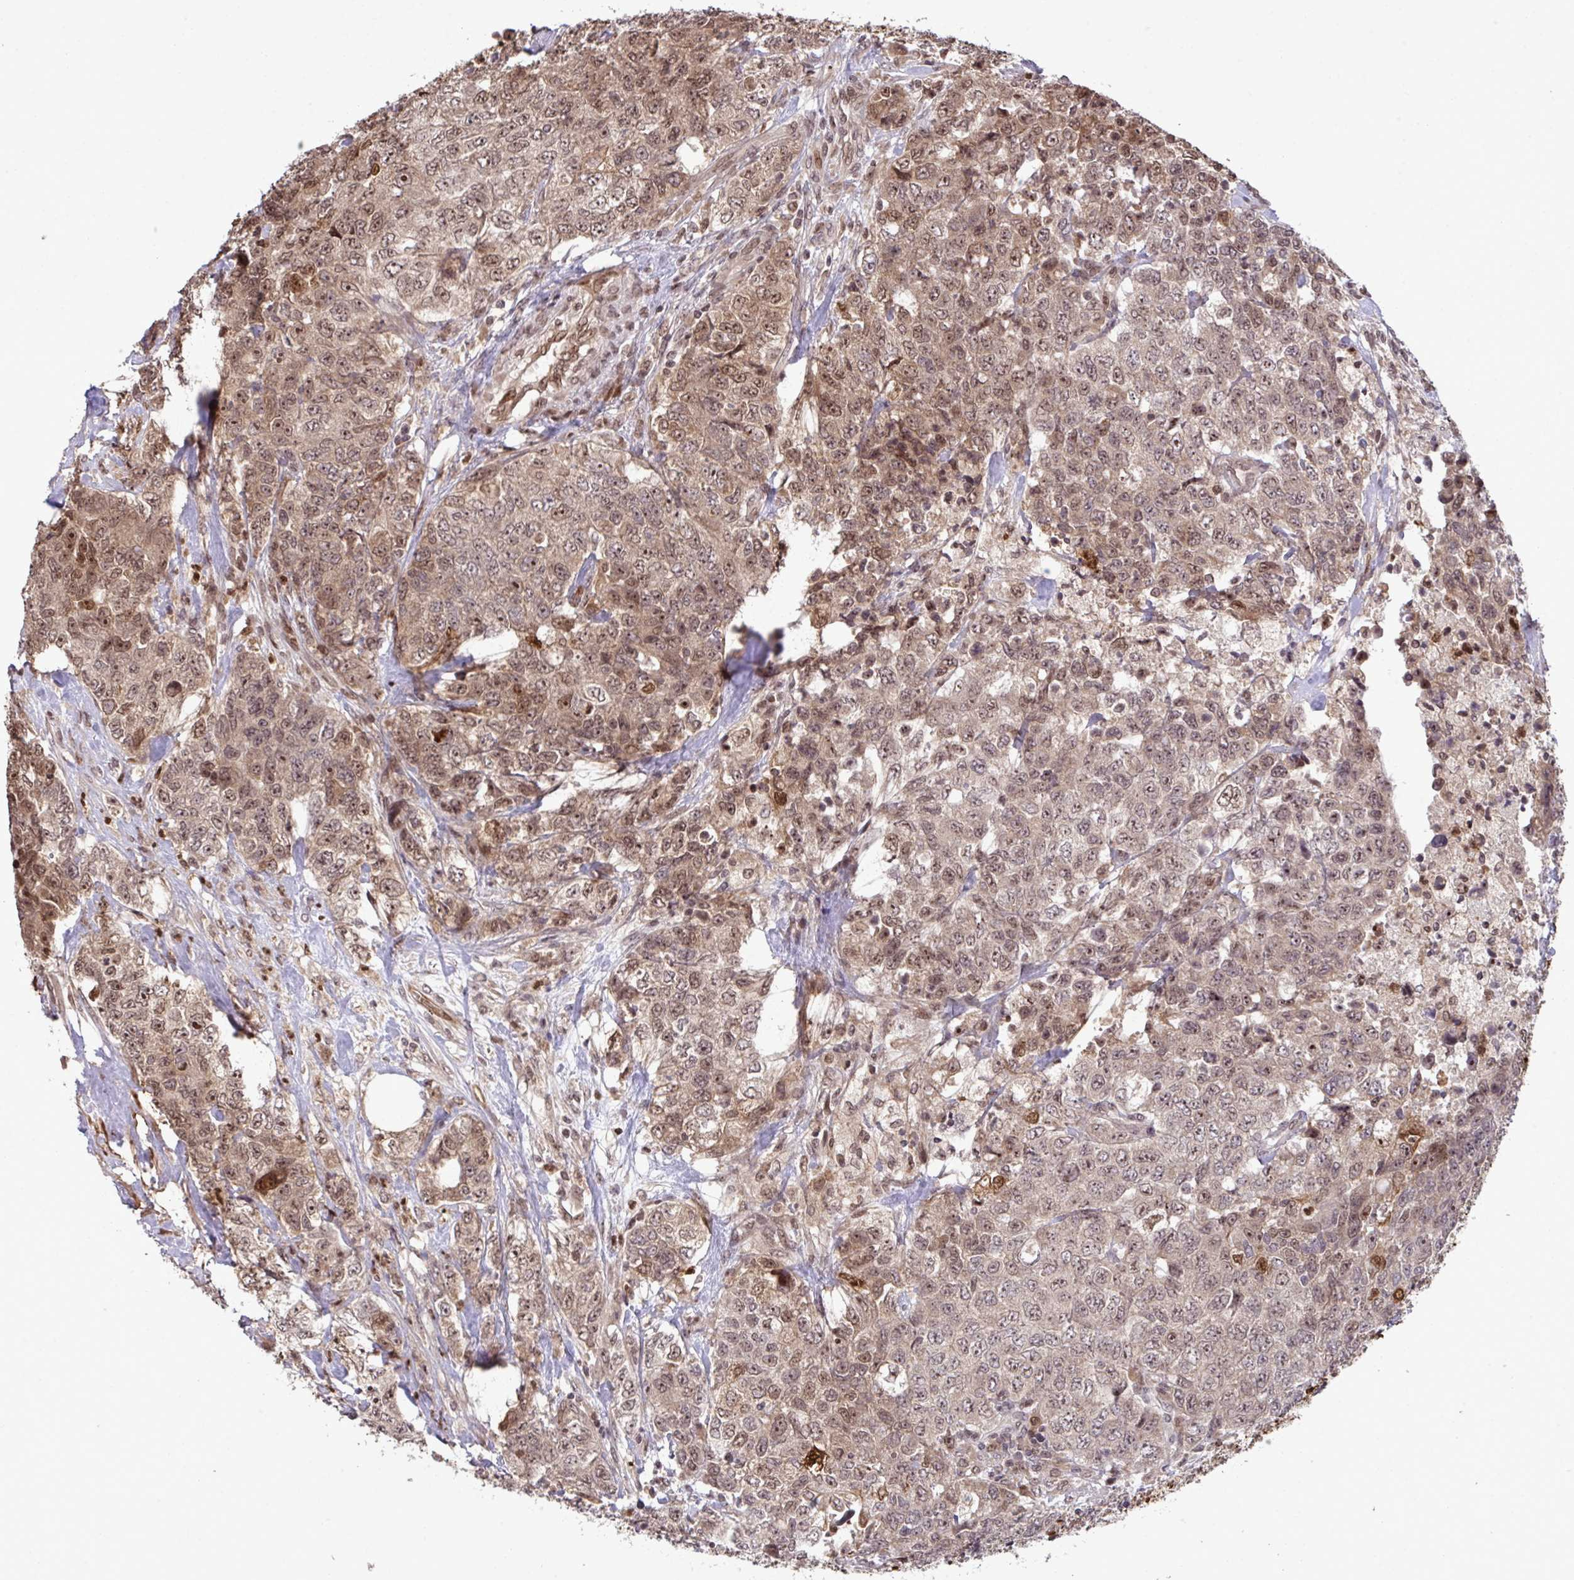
{"staining": {"intensity": "moderate", "quantity": ">75%", "location": "cytoplasmic/membranous,nuclear"}, "tissue": "urothelial cancer", "cell_type": "Tumor cells", "image_type": "cancer", "snomed": [{"axis": "morphology", "description": "Urothelial carcinoma, High grade"}, {"axis": "topography", "description": "Urinary bladder"}], "caption": "This photomicrograph shows urothelial cancer stained with immunohistochemistry to label a protein in brown. The cytoplasmic/membranous and nuclear of tumor cells show moderate positivity for the protein. Nuclei are counter-stained blue.", "gene": "UXT", "patient": {"sex": "female", "age": 78}}